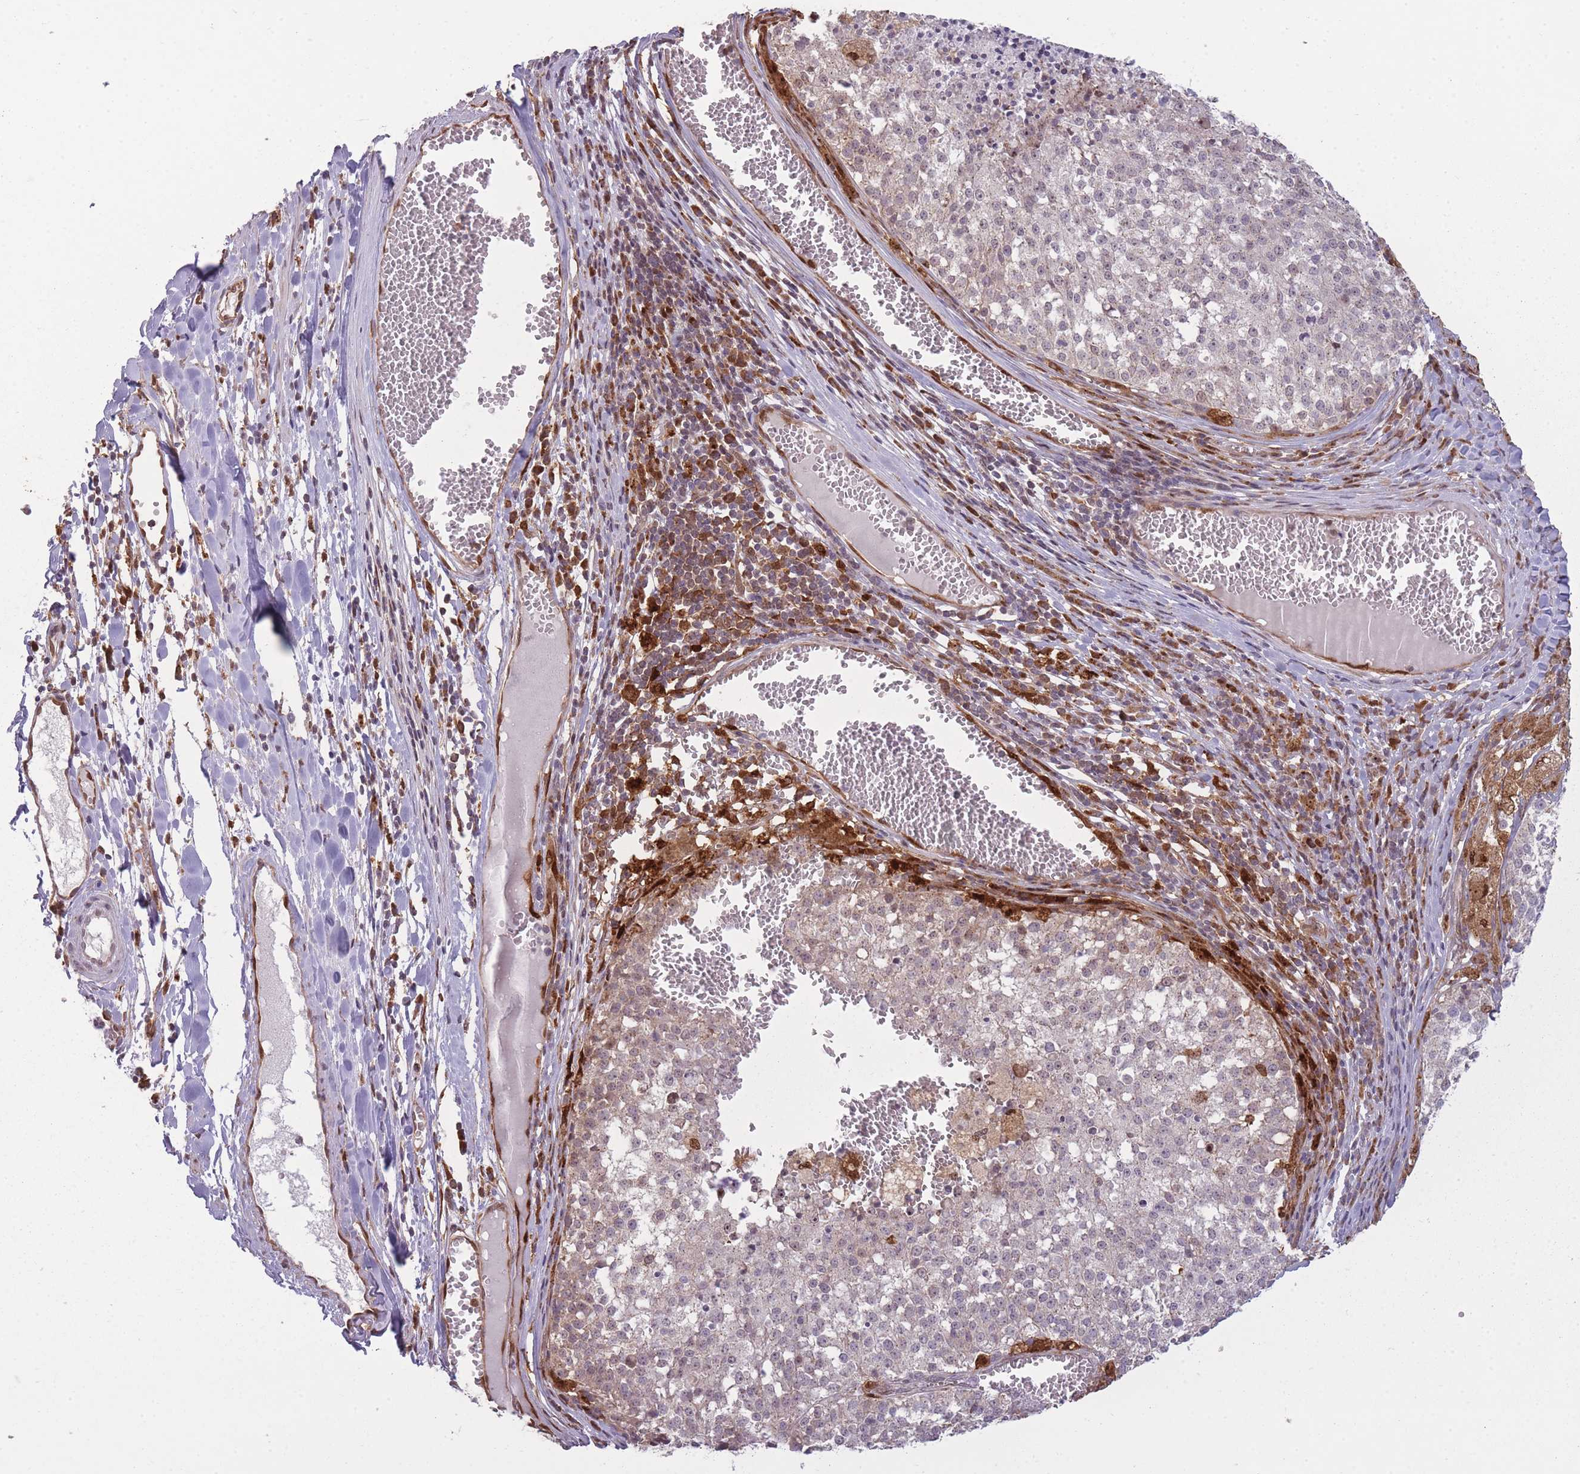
{"staining": {"intensity": "negative", "quantity": "none", "location": "none"}, "tissue": "melanoma", "cell_type": "Tumor cells", "image_type": "cancer", "snomed": [{"axis": "morphology", "description": "Malignant melanoma, NOS"}, {"axis": "topography", "description": "Skin"}], "caption": "Tumor cells show no significant expression in malignant melanoma.", "gene": "LGALS9", "patient": {"sex": "female", "age": 64}}